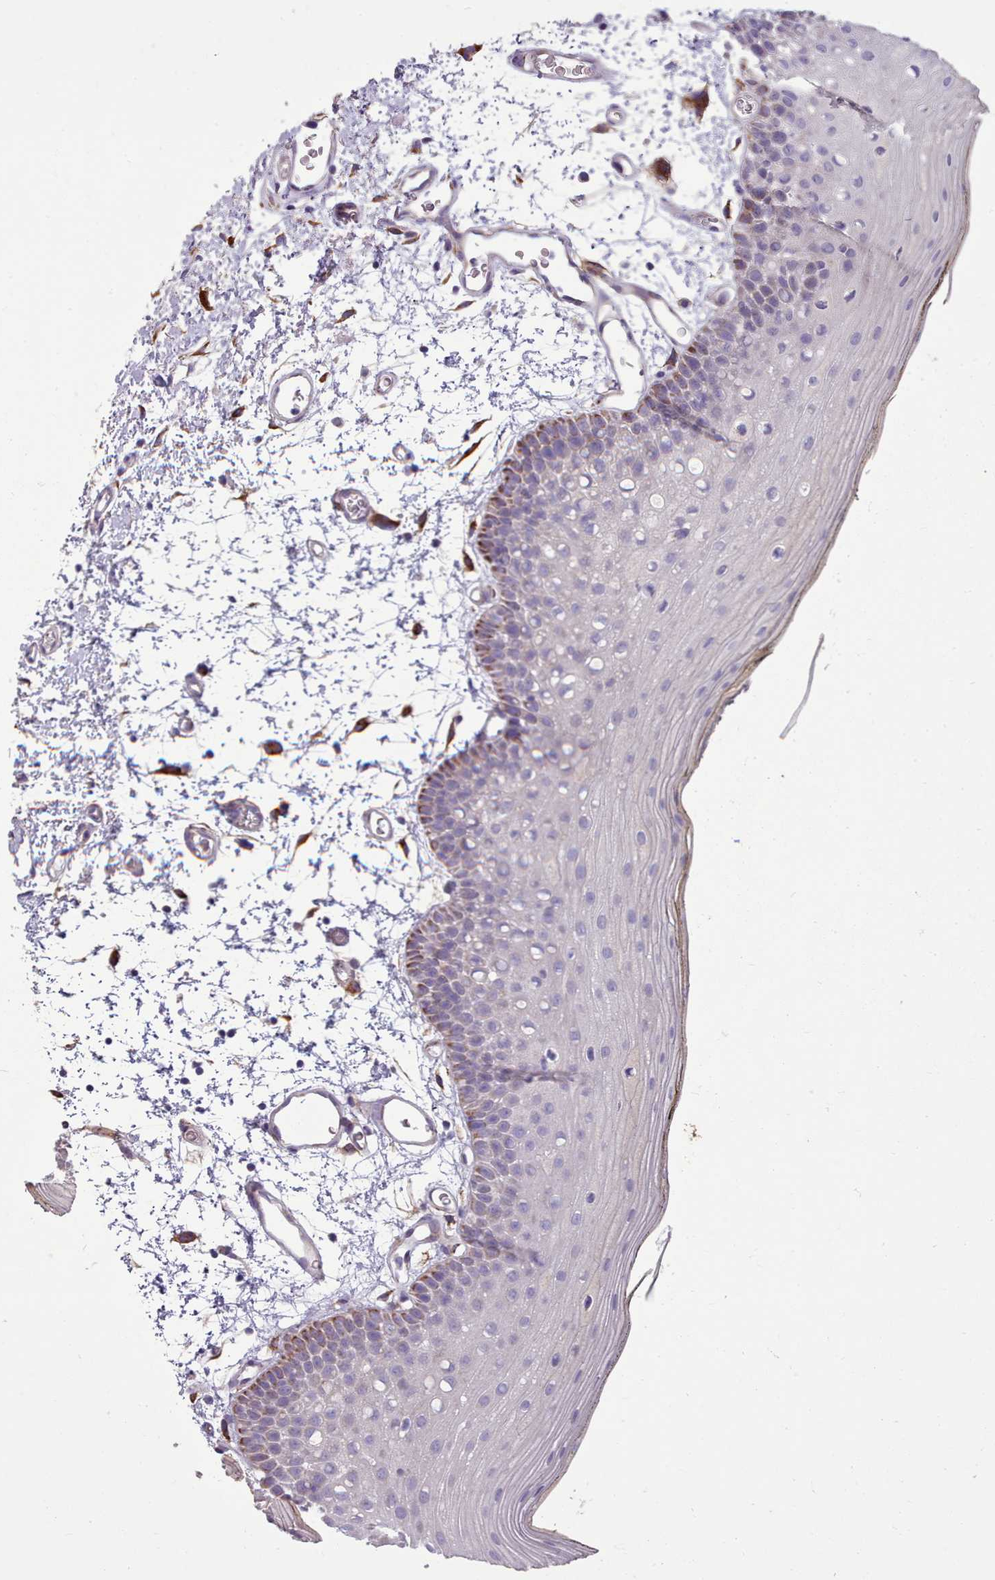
{"staining": {"intensity": "moderate", "quantity": "<25%", "location": "cytoplasmic/membranous"}, "tissue": "oral mucosa", "cell_type": "Squamous epithelial cells", "image_type": "normal", "snomed": [{"axis": "morphology", "description": "Normal tissue, NOS"}, {"axis": "topography", "description": "Oral tissue"}, {"axis": "topography", "description": "Tounge, NOS"}], "caption": "IHC micrograph of normal oral mucosa stained for a protein (brown), which demonstrates low levels of moderate cytoplasmic/membranous positivity in approximately <25% of squamous epithelial cells.", "gene": "FKBP10", "patient": {"sex": "female", "age": 81}}